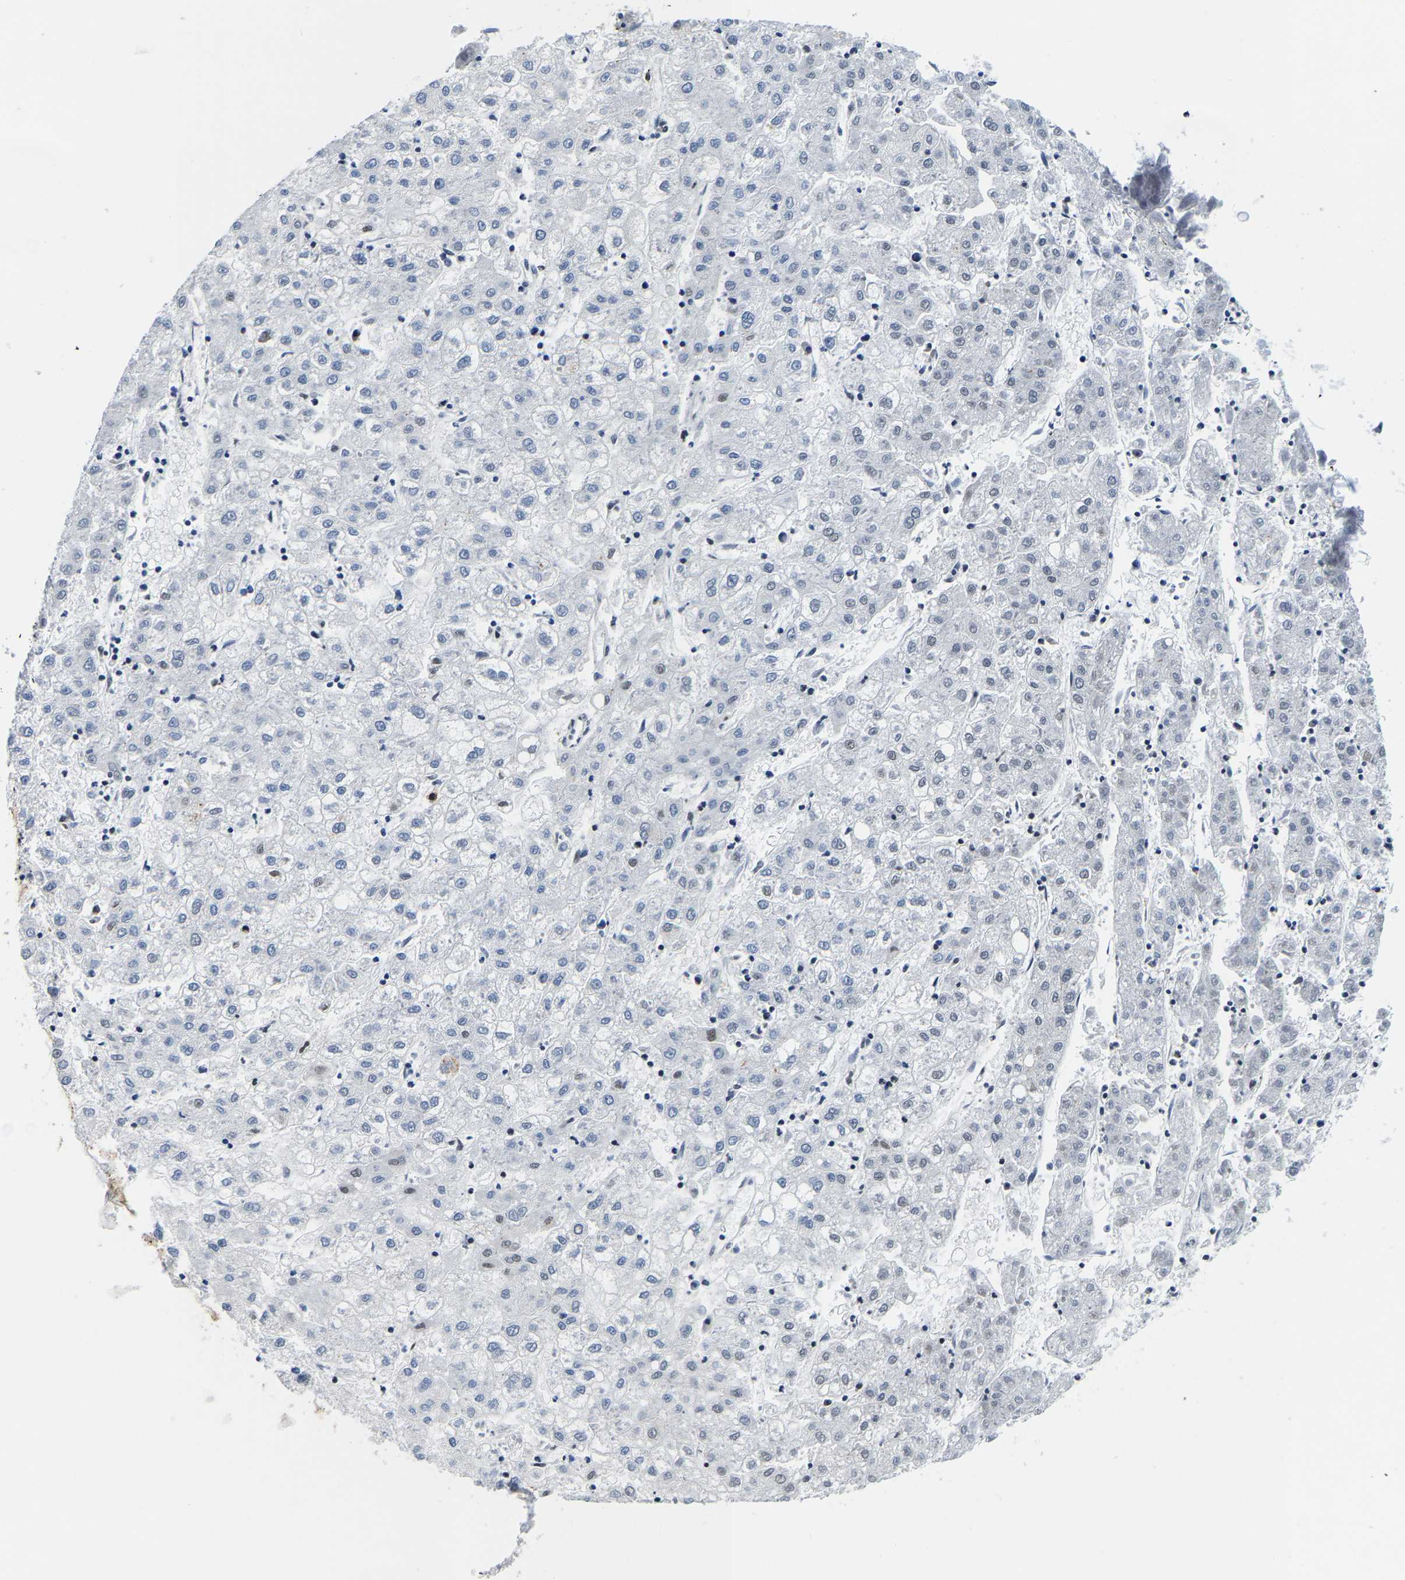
{"staining": {"intensity": "negative", "quantity": "none", "location": "none"}, "tissue": "liver cancer", "cell_type": "Tumor cells", "image_type": "cancer", "snomed": [{"axis": "morphology", "description": "Carcinoma, Hepatocellular, NOS"}, {"axis": "topography", "description": "Liver"}], "caption": "Image shows no significant protein staining in tumor cells of hepatocellular carcinoma (liver). (Brightfield microscopy of DAB (3,3'-diaminobenzidine) immunohistochemistry at high magnification).", "gene": "SETD1B", "patient": {"sex": "male", "age": 72}}